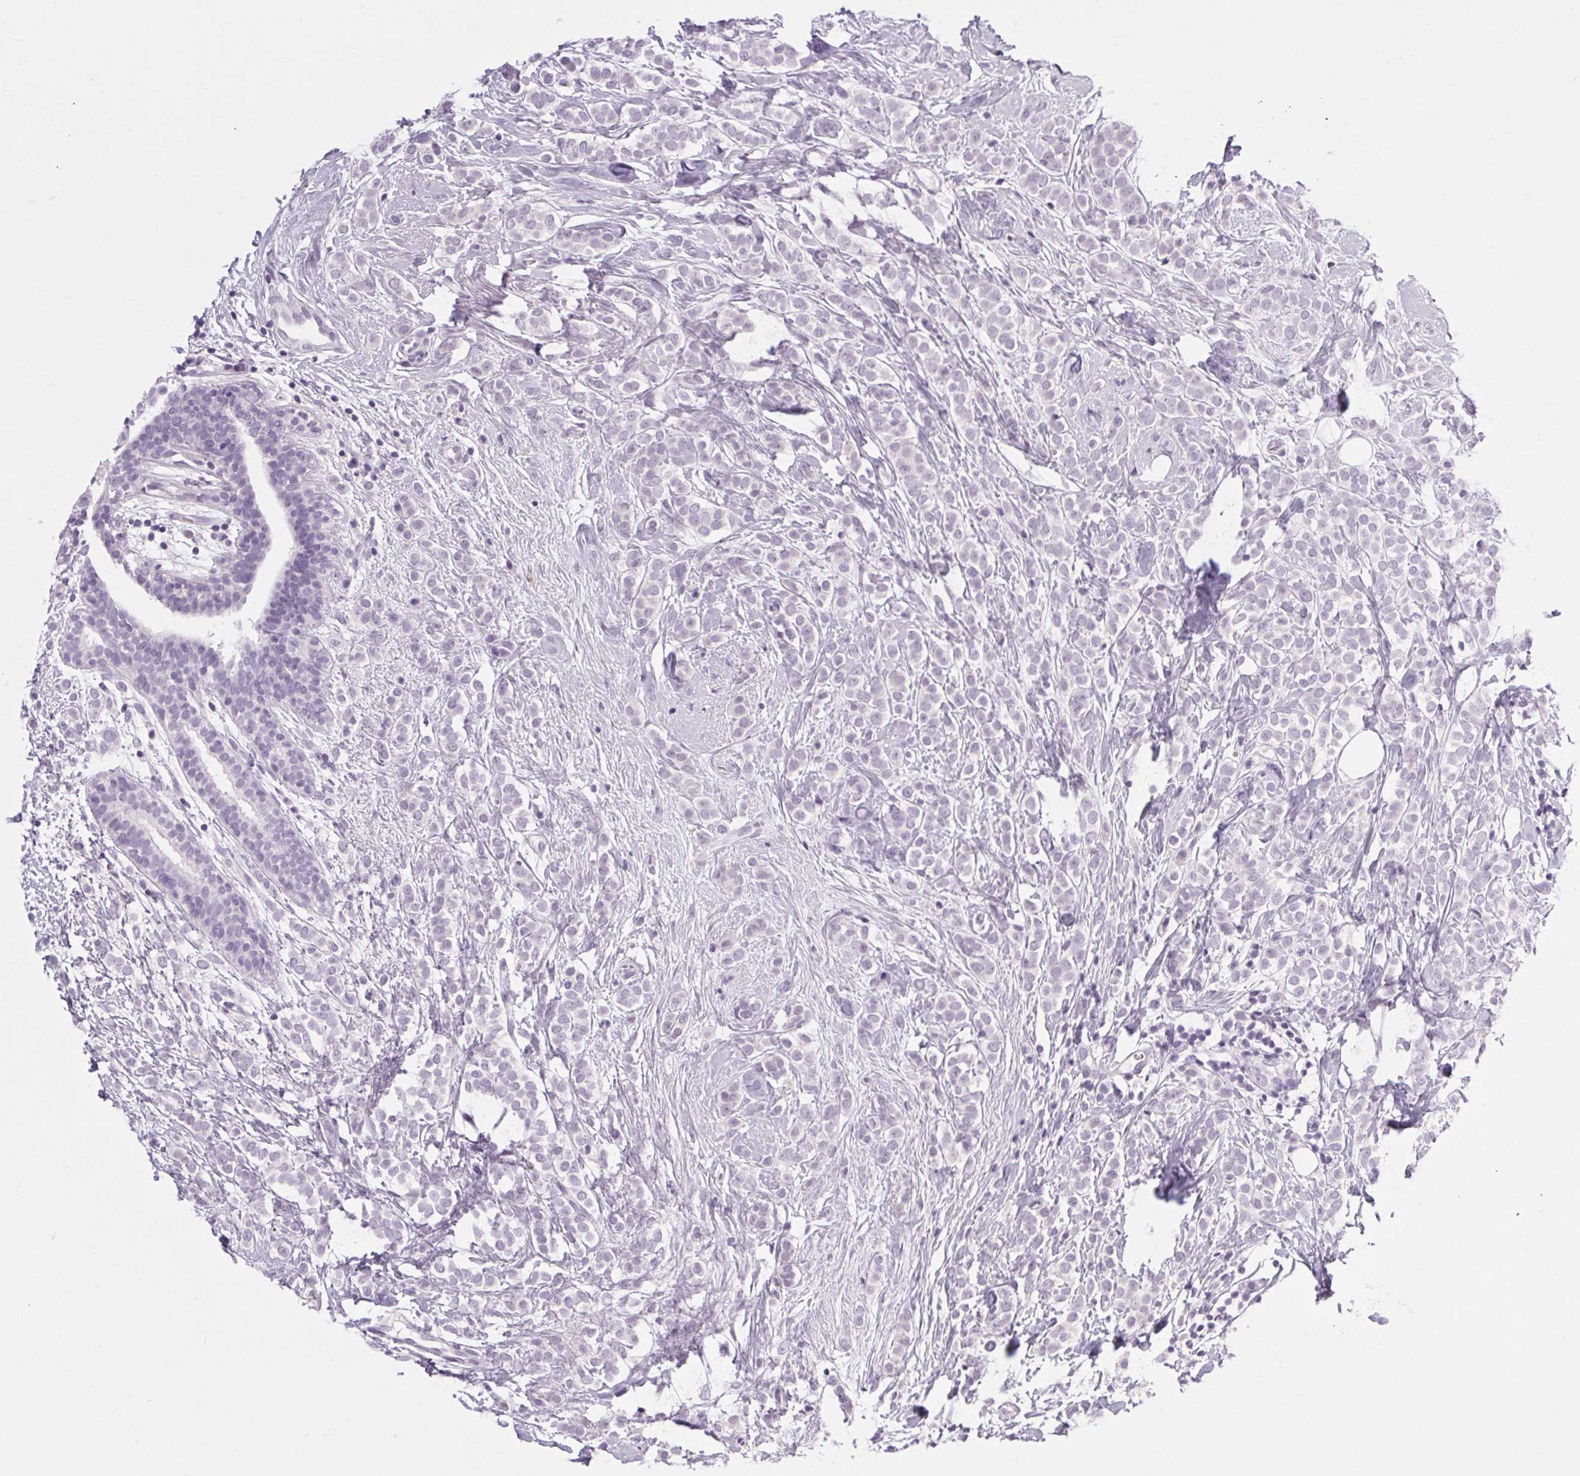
{"staining": {"intensity": "negative", "quantity": "none", "location": "none"}, "tissue": "breast cancer", "cell_type": "Tumor cells", "image_type": "cancer", "snomed": [{"axis": "morphology", "description": "Lobular carcinoma"}, {"axis": "topography", "description": "Breast"}], "caption": "Protein analysis of breast cancer shows no significant positivity in tumor cells.", "gene": "POMC", "patient": {"sex": "female", "age": 49}}